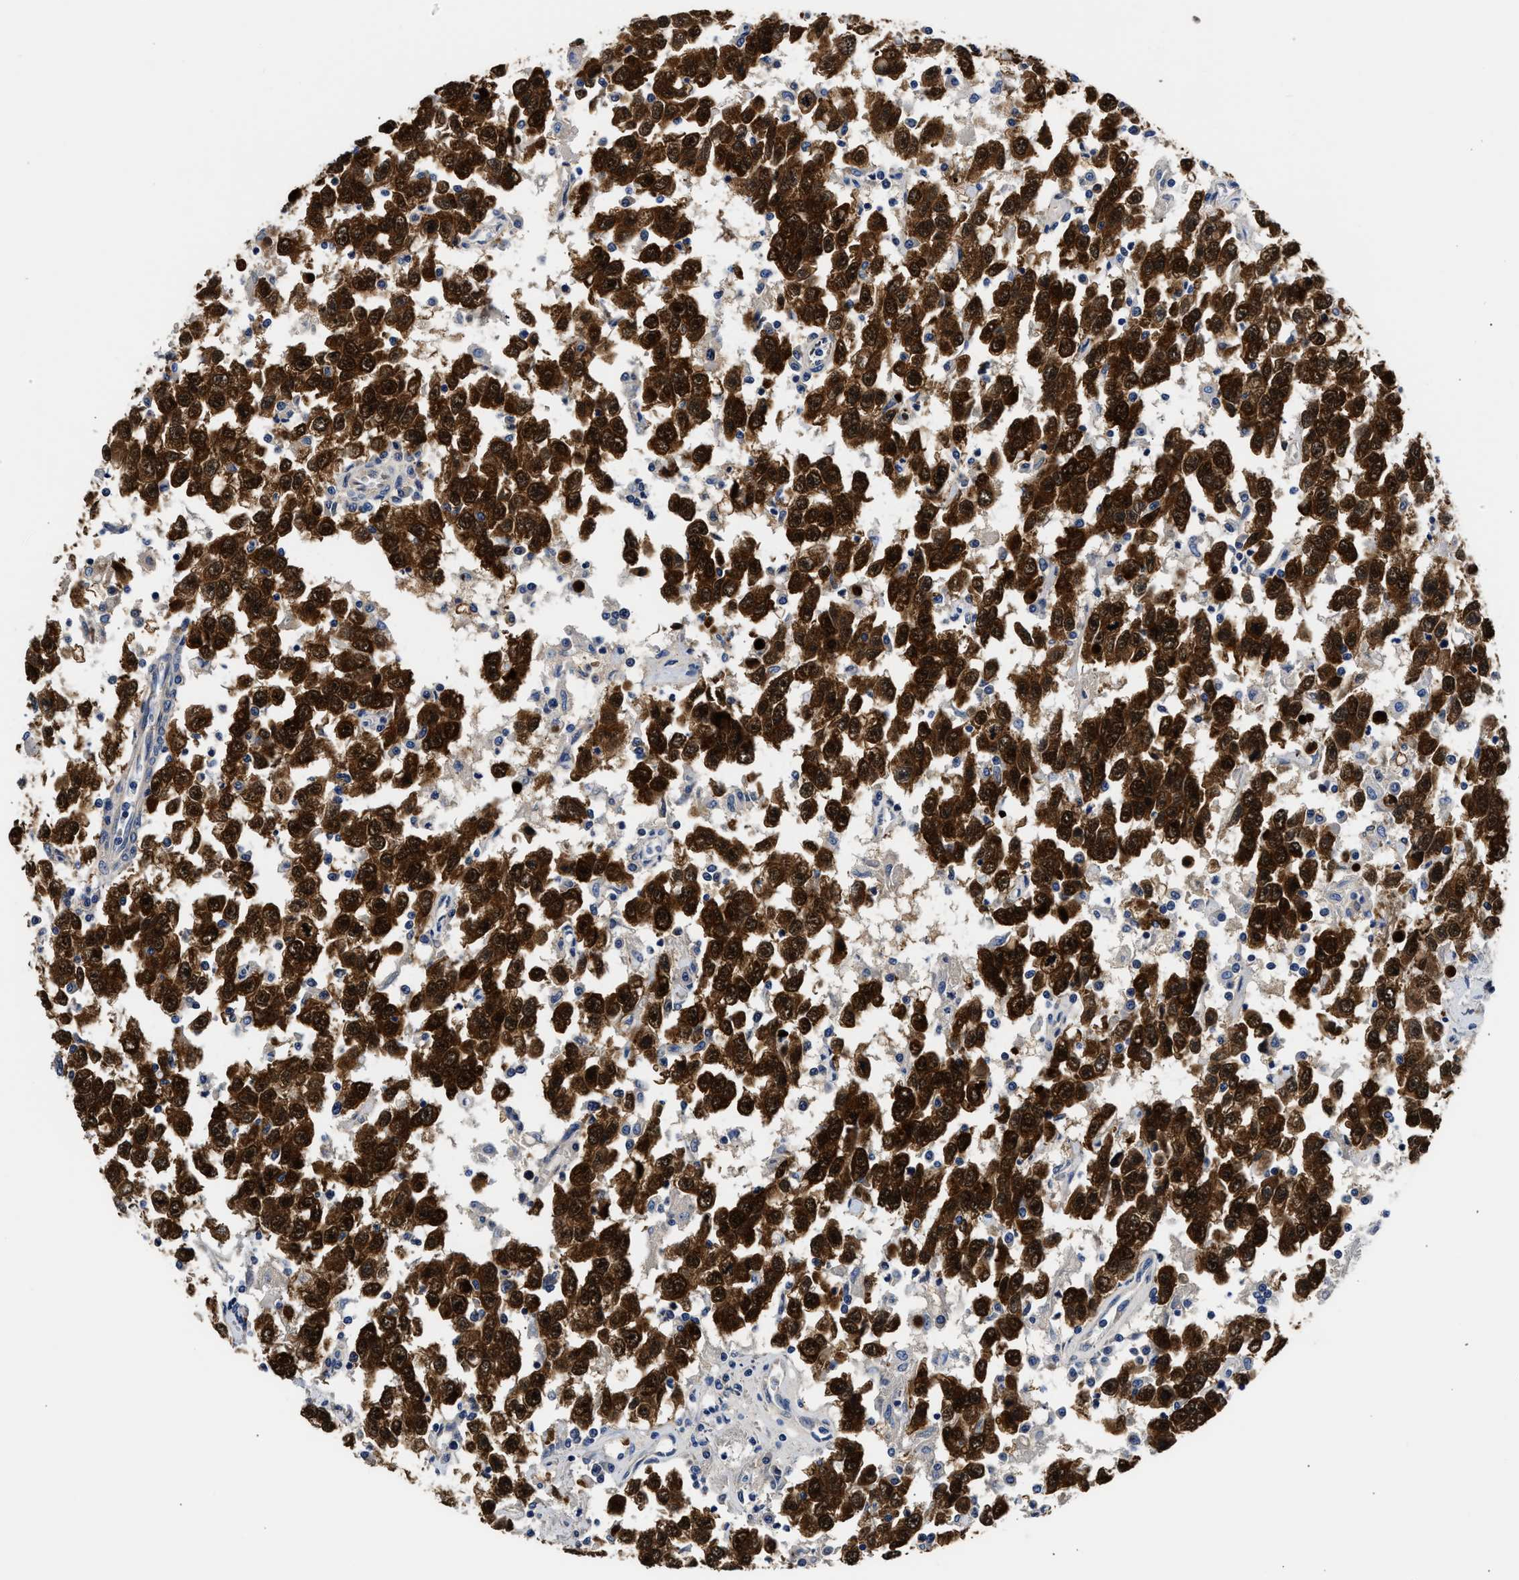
{"staining": {"intensity": "strong", "quantity": ">75%", "location": "cytoplasmic/membranous,nuclear"}, "tissue": "testis cancer", "cell_type": "Tumor cells", "image_type": "cancer", "snomed": [{"axis": "morphology", "description": "Seminoma, NOS"}, {"axis": "topography", "description": "Testis"}], "caption": "Seminoma (testis) stained with IHC demonstrates strong cytoplasmic/membranous and nuclear positivity in about >75% of tumor cells. The staining was performed using DAB to visualize the protein expression in brown, while the nuclei were stained in blue with hematoxylin (Magnification: 20x).", "gene": "XPO5", "patient": {"sex": "male", "age": 41}}